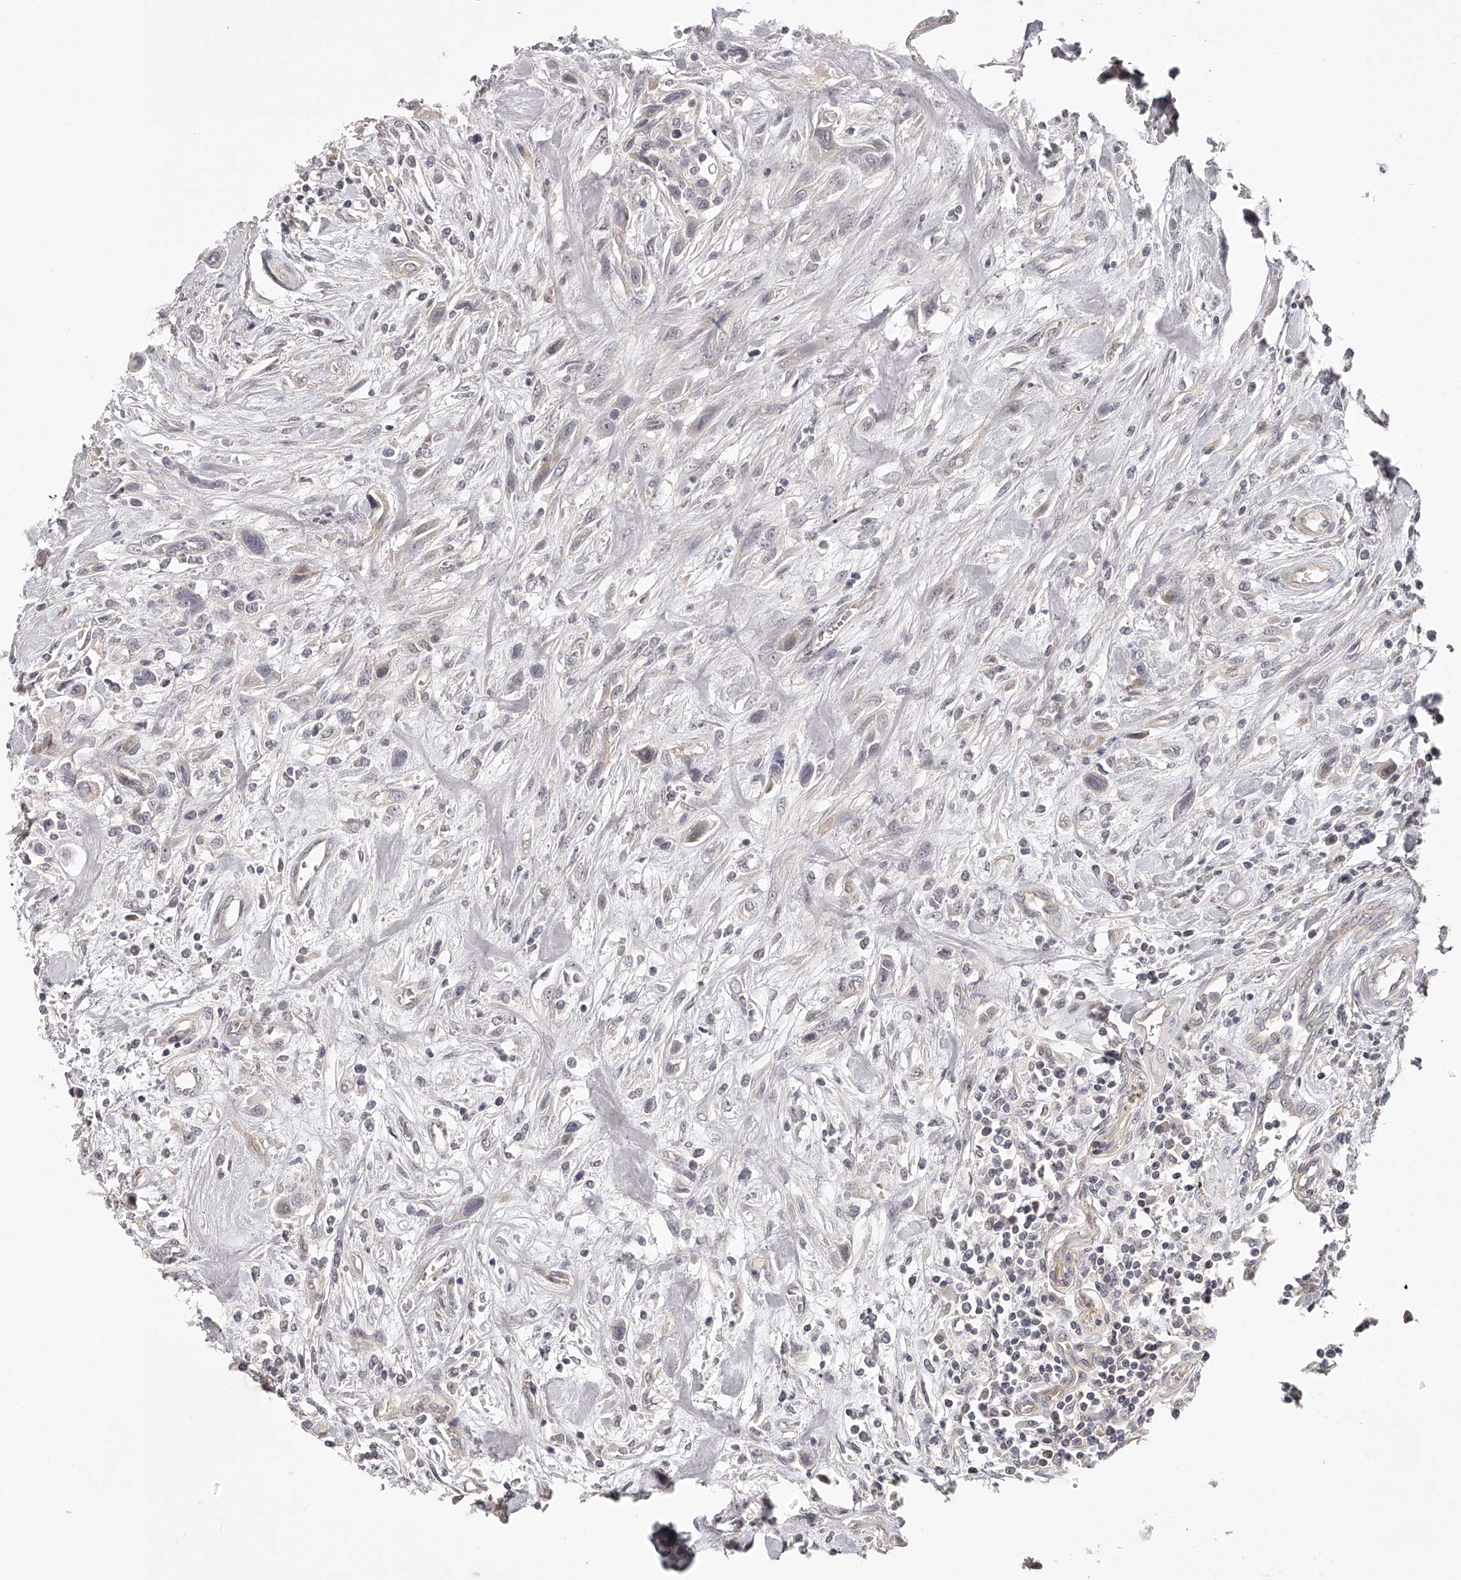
{"staining": {"intensity": "negative", "quantity": "none", "location": "none"}, "tissue": "urothelial cancer", "cell_type": "Tumor cells", "image_type": "cancer", "snomed": [{"axis": "morphology", "description": "Urothelial carcinoma, High grade"}, {"axis": "topography", "description": "Urinary bladder"}], "caption": "High power microscopy photomicrograph of an IHC photomicrograph of urothelial carcinoma (high-grade), revealing no significant positivity in tumor cells.", "gene": "ZNF582", "patient": {"sex": "male", "age": 50}}